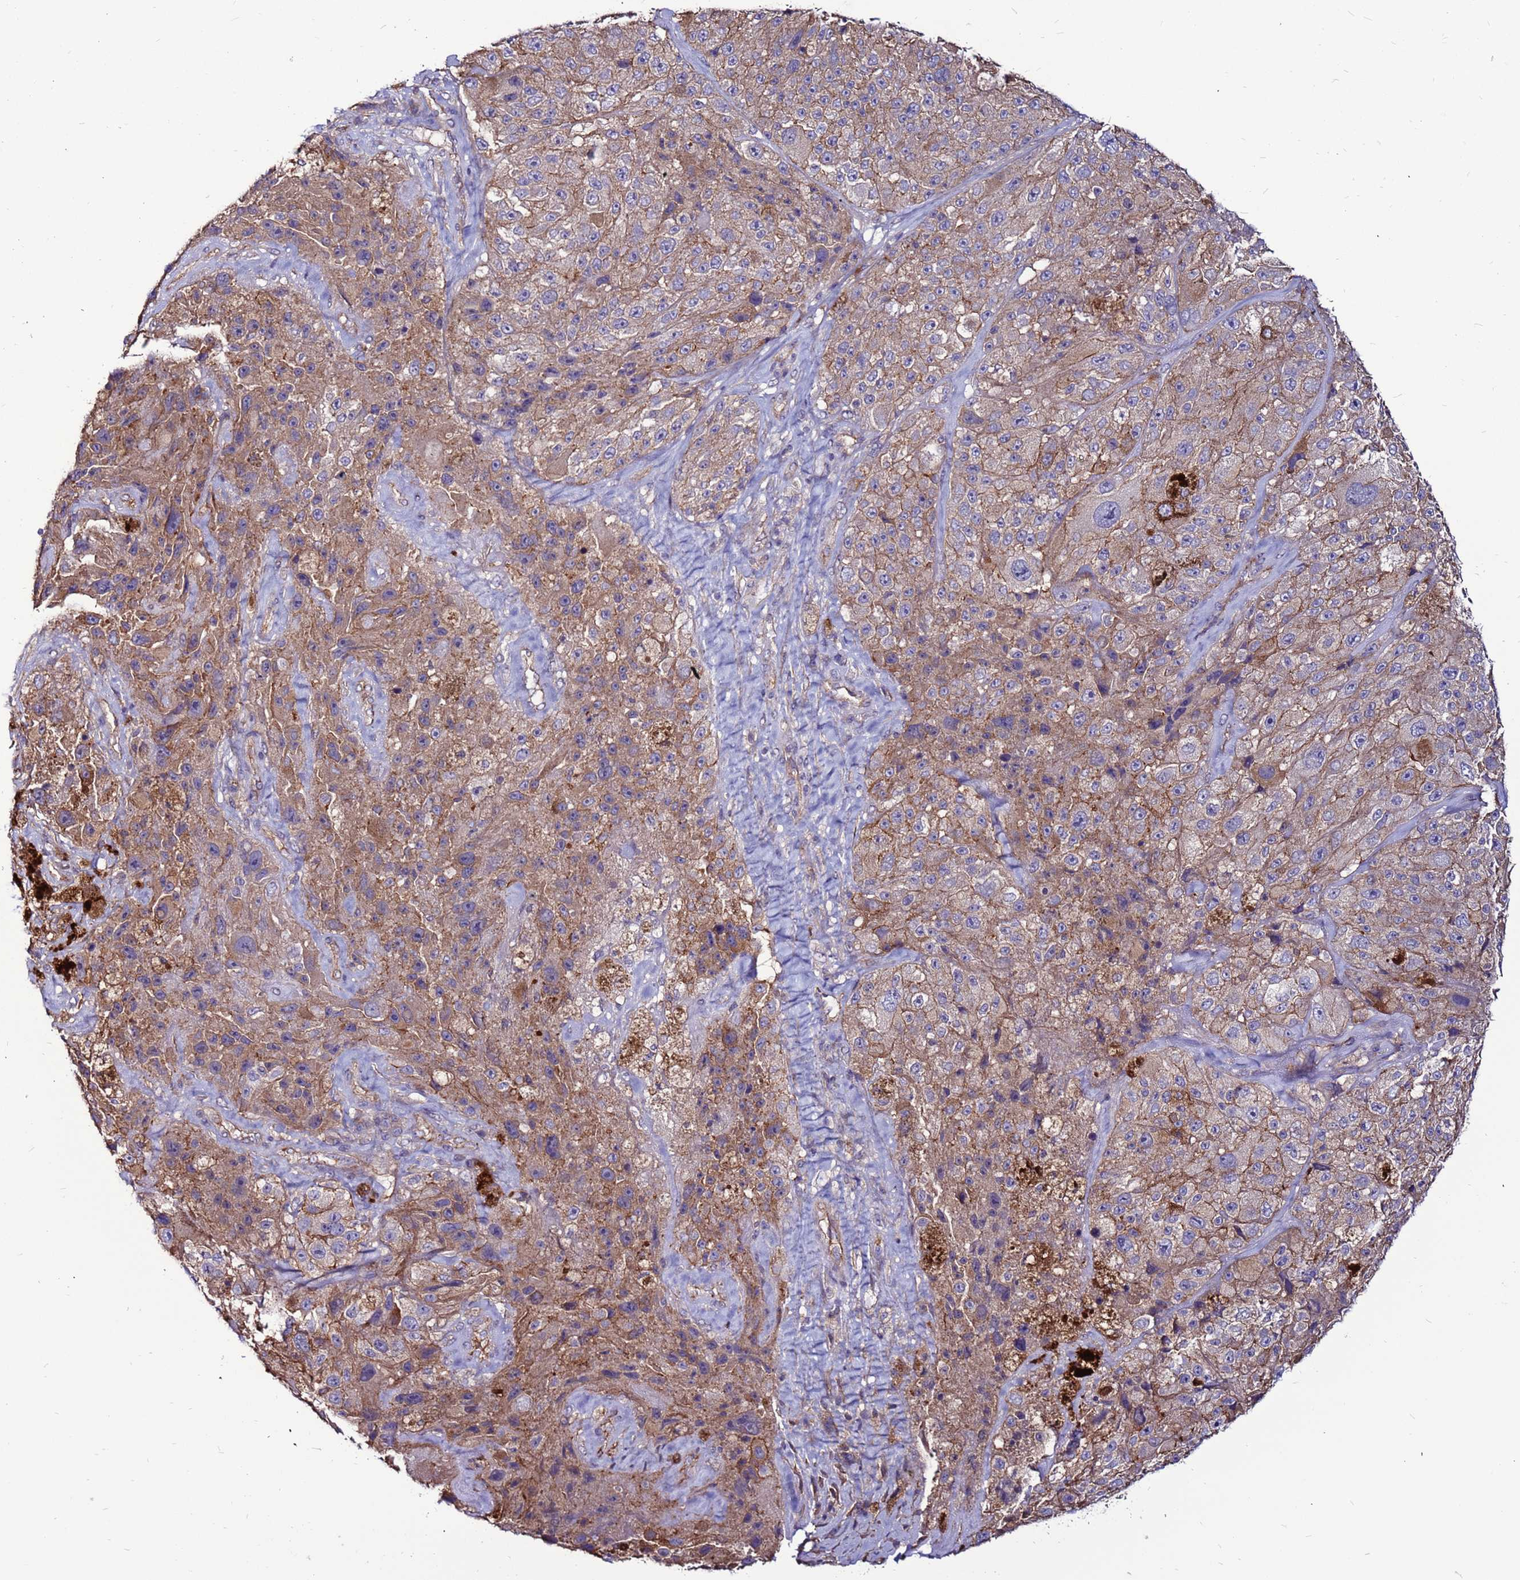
{"staining": {"intensity": "moderate", "quantity": ">75%", "location": "cytoplasmic/membranous"}, "tissue": "melanoma", "cell_type": "Tumor cells", "image_type": "cancer", "snomed": [{"axis": "morphology", "description": "Malignant melanoma, Metastatic site"}, {"axis": "topography", "description": "Lymph node"}], "caption": "This is an image of immunohistochemistry (IHC) staining of melanoma, which shows moderate staining in the cytoplasmic/membranous of tumor cells.", "gene": "NRN1L", "patient": {"sex": "male", "age": 62}}